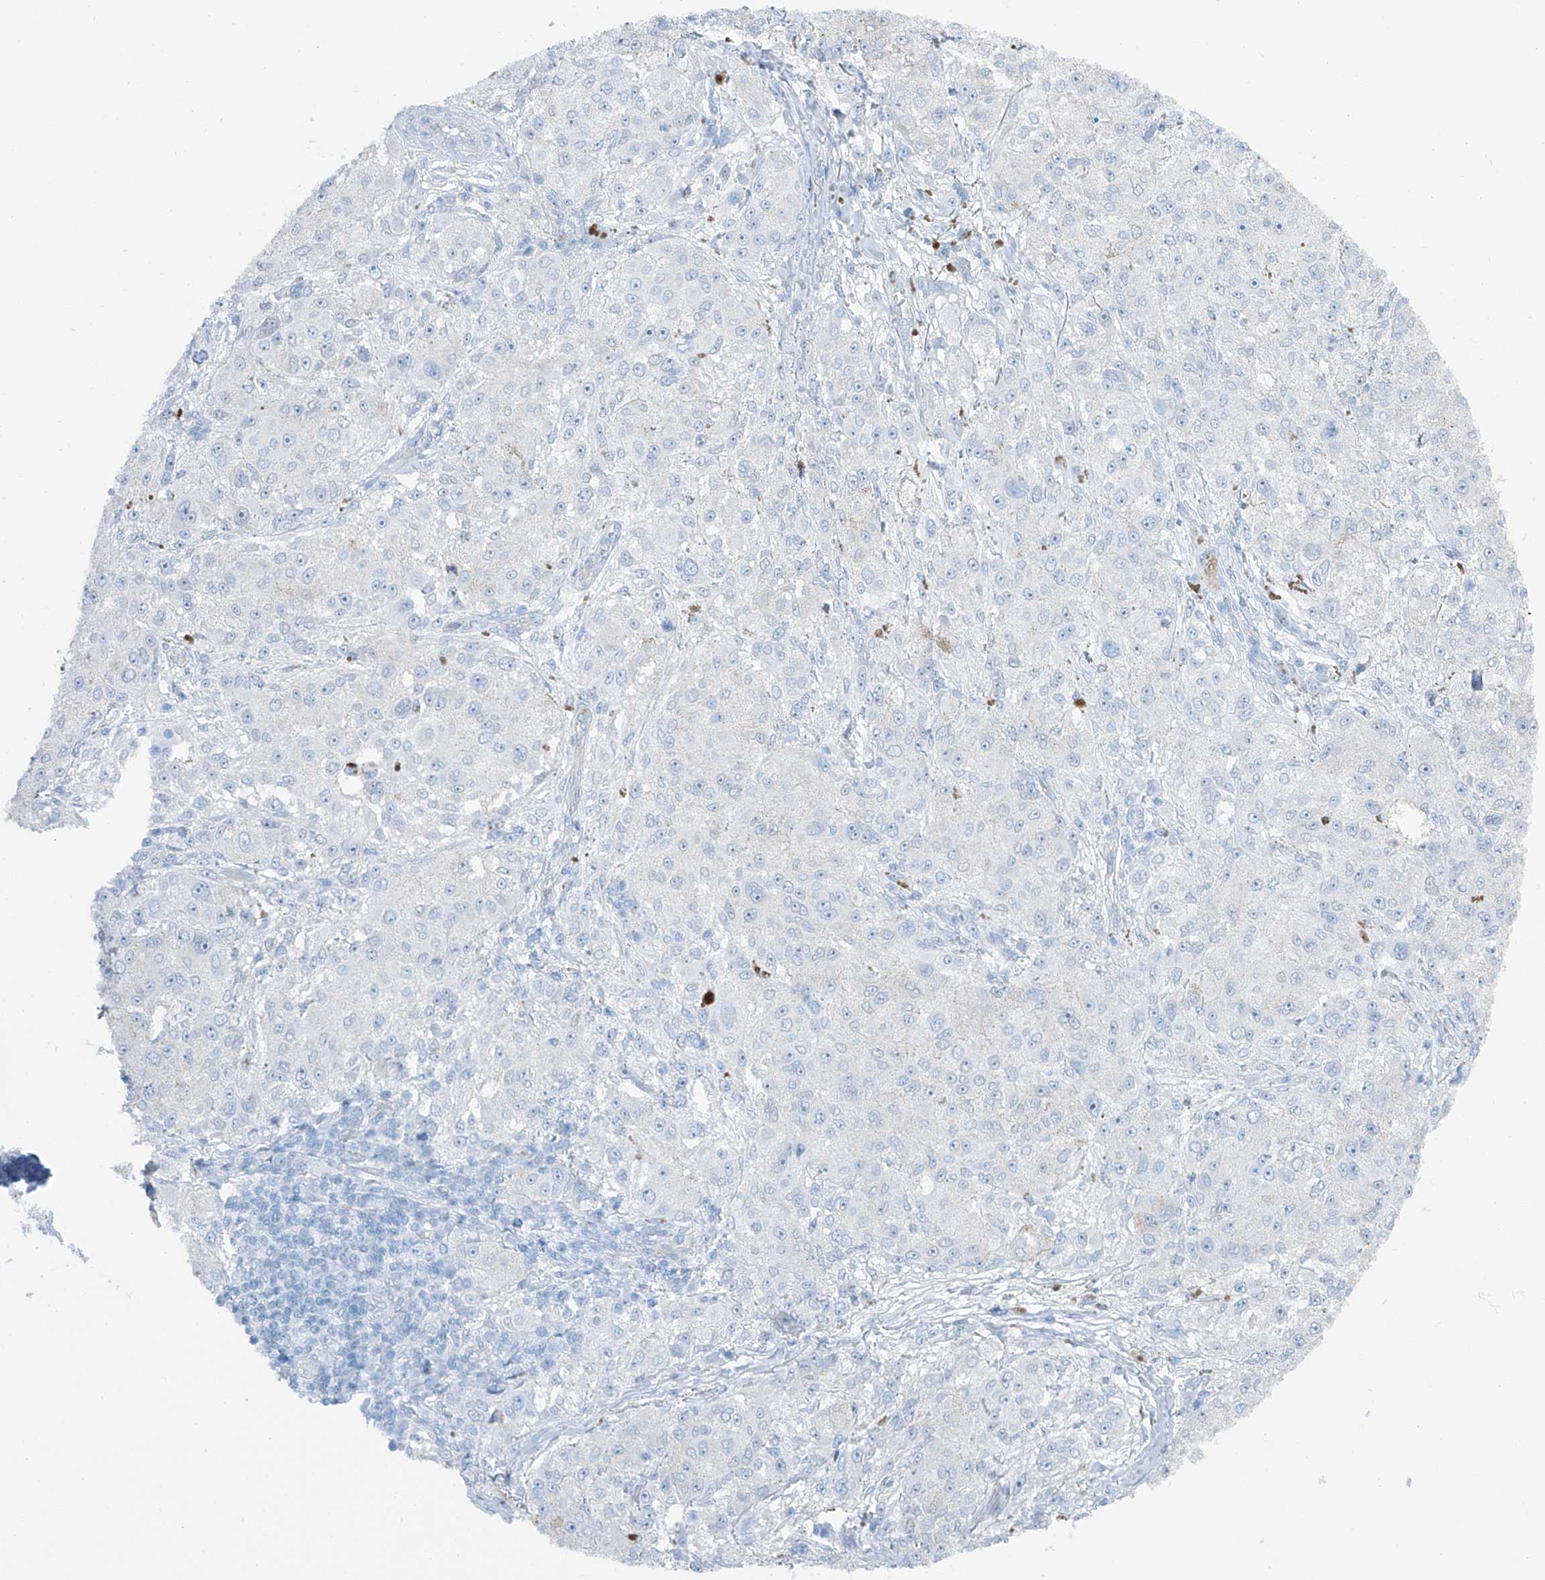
{"staining": {"intensity": "negative", "quantity": "none", "location": "none"}, "tissue": "melanoma", "cell_type": "Tumor cells", "image_type": "cancer", "snomed": [{"axis": "morphology", "description": "Necrosis, NOS"}, {"axis": "morphology", "description": "Malignant melanoma, NOS"}, {"axis": "topography", "description": "Skin"}], "caption": "This is an immunohistochemistry micrograph of malignant melanoma. There is no positivity in tumor cells.", "gene": "MAGI1", "patient": {"sex": "female", "age": 87}}